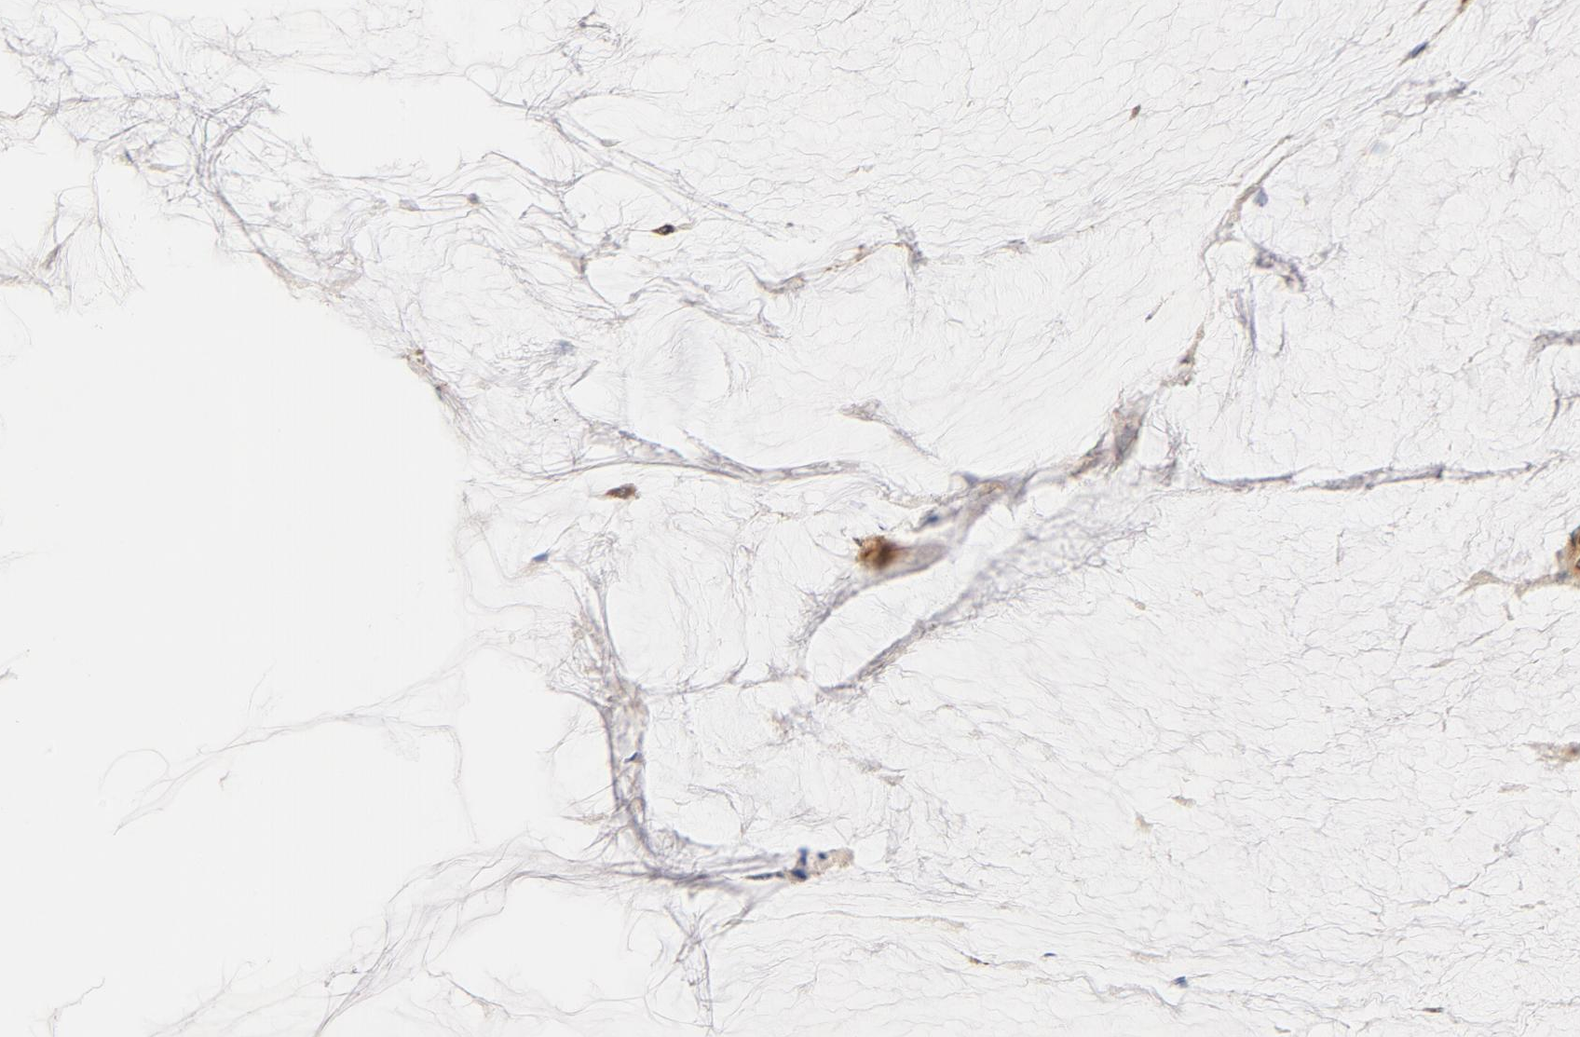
{"staining": {"intensity": "moderate", "quantity": ">75%", "location": "cytoplasmic/membranous"}, "tissue": "ovarian cancer", "cell_type": "Tumor cells", "image_type": "cancer", "snomed": [{"axis": "morphology", "description": "Cystadenocarcinoma, mucinous, NOS"}, {"axis": "topography", "description": "Ovary"}], "caption": "Immunohistochemistry histopathology image of human ovarian mucinous cystadenocarcinoma stained for a protein (brown), which reveals medium levels of moderate cytoplasmic/membranous staining in about >75% of tumor cells.", "gene": "EIF4E", "patient": {"sex": "female", "age": 39}}